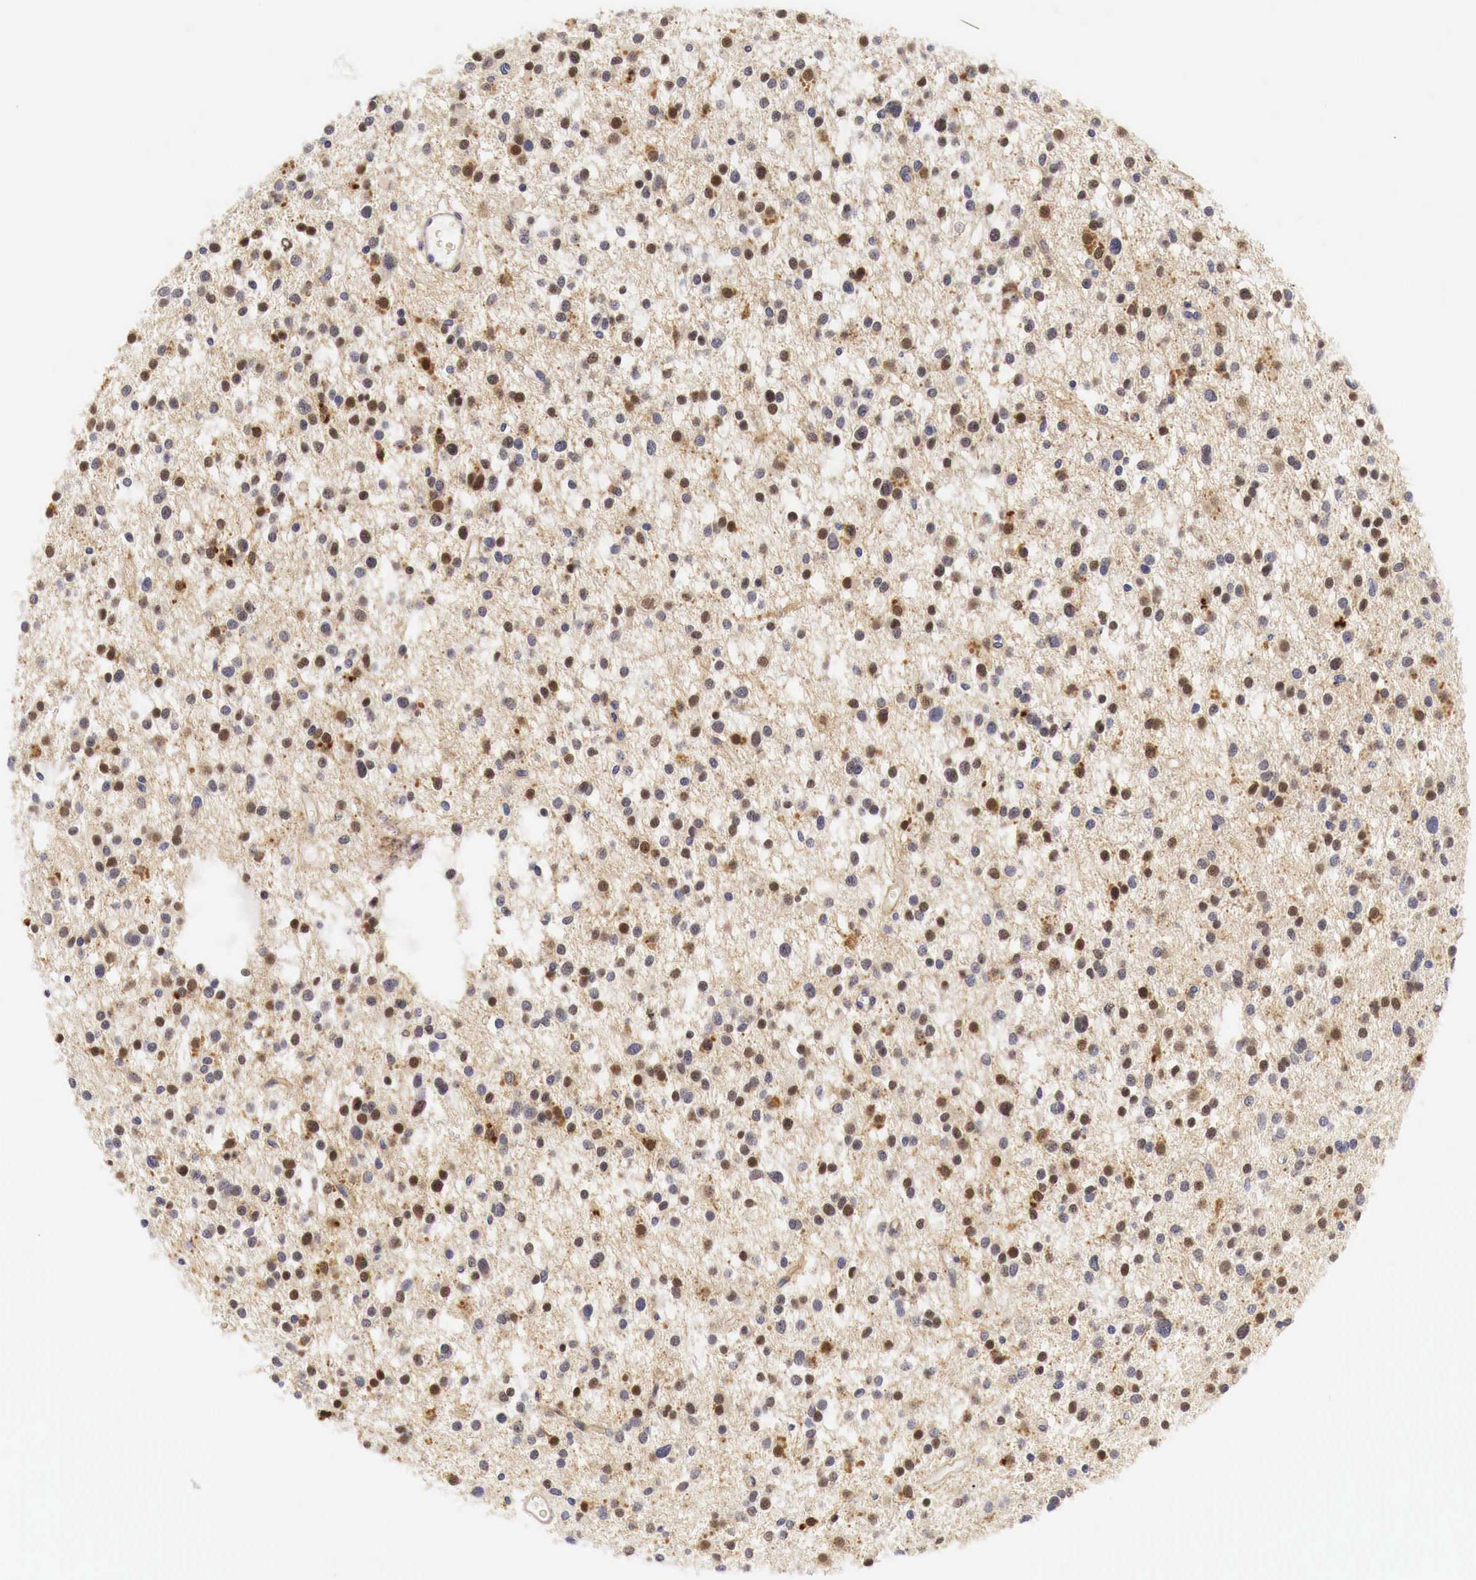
{"staining": {"intensity": "moderate", "quantity": "25%-75%", "location": "nuclear"}, "tissue": "glioma", "cell_type": "Tumor cells", "image_type": "cancer", "snomed": [{"axis": "morphology", "description": "Glioma, malignant, Low grade"}, {"axis": "topography", "description": "Brain"}], "caption": "DAB (3,3'-diaminobenzidine) immunohistochemical staining of human glioma displays moderate nuclear protein staining in about 25%-75% of tumor cells.", "gene": "CASP3", "patient": {"sex": "female", "age": 36}}